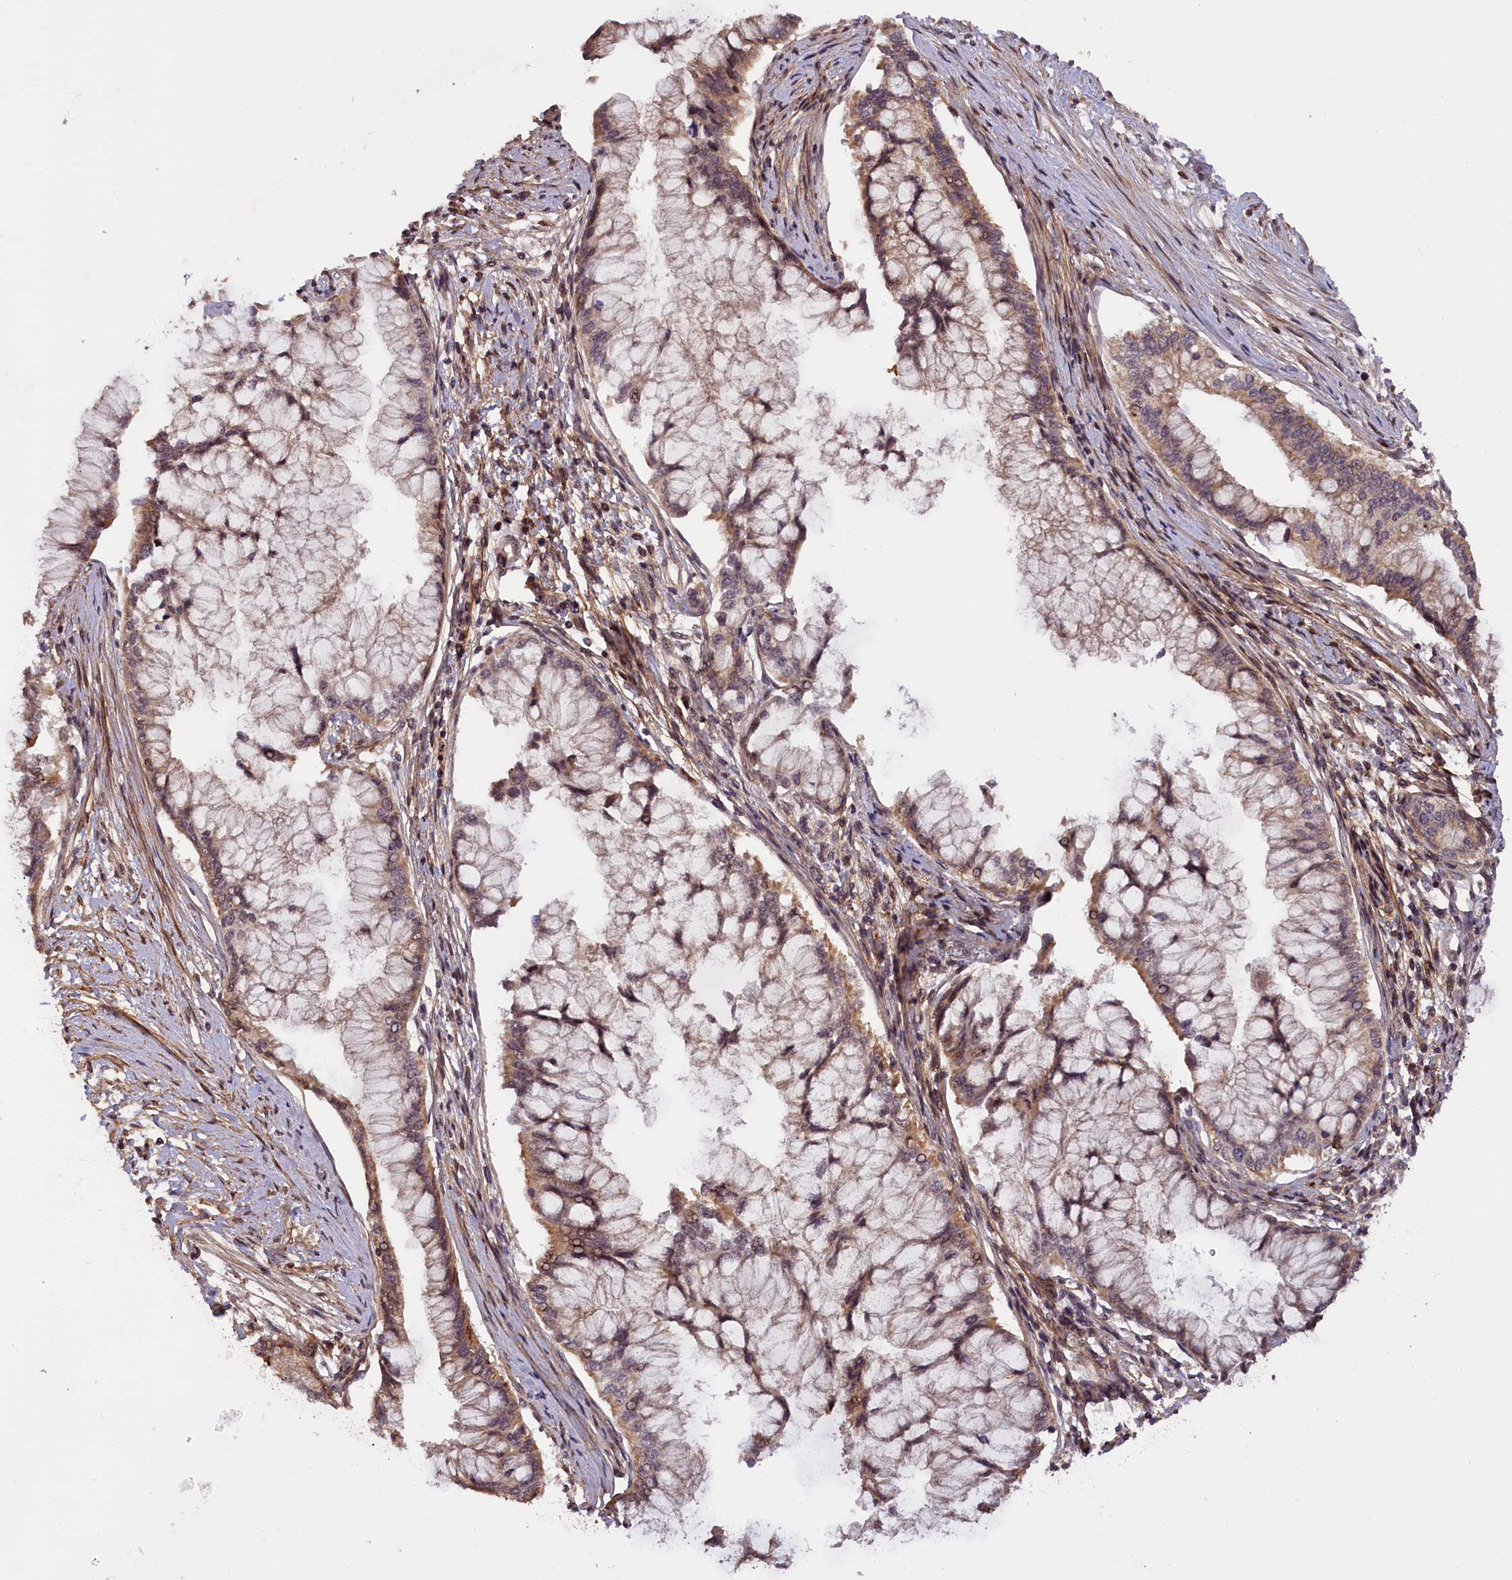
{"staining": {"intensity": "moderate", "quantity": "25%-75%", "location": "cytoplasmic/membranous,nuclear"}, "tissue": "pancreatic cancer", "cell_type": "Tumor cells", "image_type": "cancer", "snomed": [{"axis": "morphology", "description": "Adenocarcinoma, NOS"}, {"axis": "topography", "description": "Pancreas"}], "caption": "Pancreatic adenocarcinoma was stained to show a protein in brown. There is medium levels of moderate cytoplasmic/membranous and nuclear expression in about 25%-75% of tumor cells. (brown staining indicates protein expression, while blue staining denotes nuclei).", "gene": "ZNF480", "patient": {"sex": "male", "age": 46}}